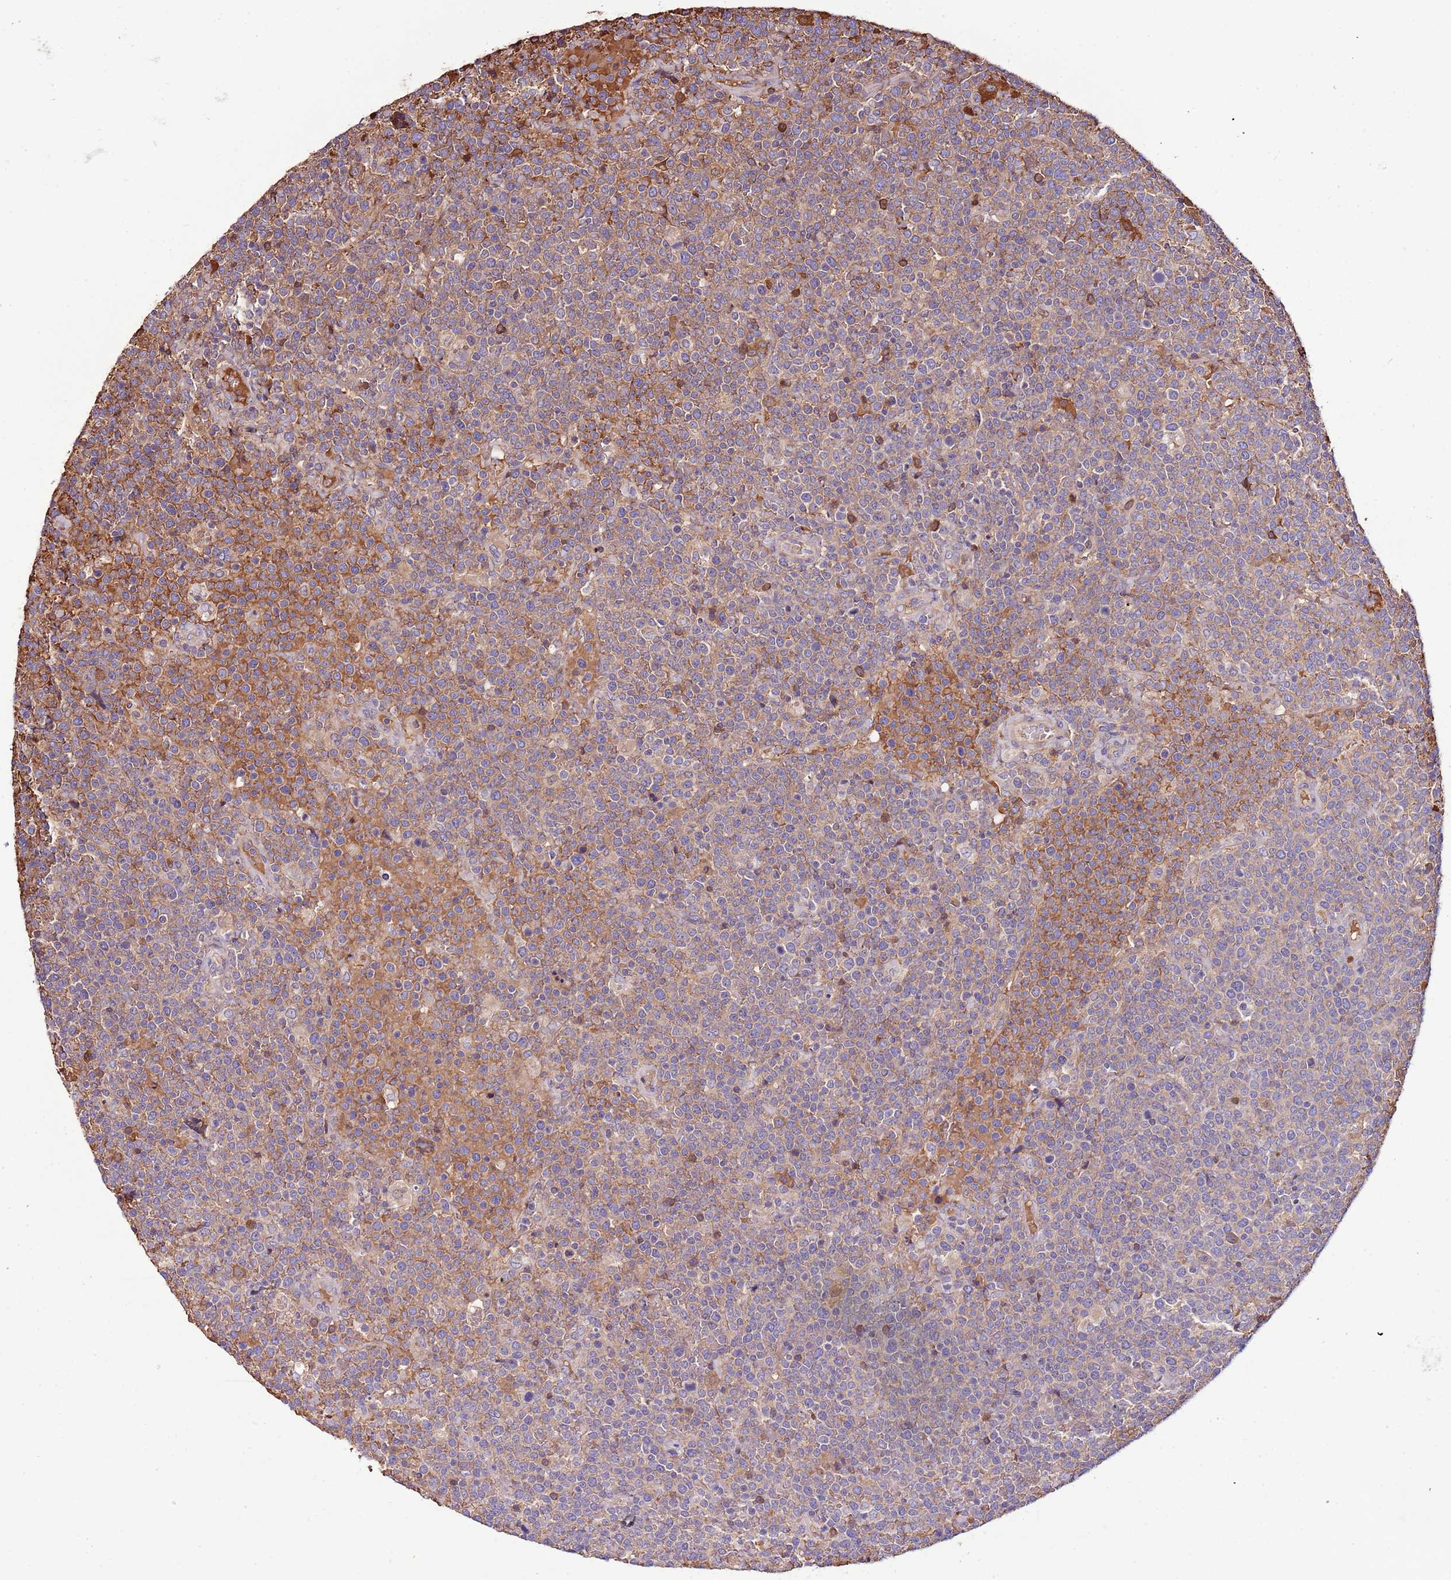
{"staining": {"intensity": "moderate", "quantity": "<25%", "location": "cytoplasmic/membranous"}, "tissue": "lymphoma", "cell_type": "Tumor cells", "image_type": "cancer", "snomed": [{"axis": "morphology", "description": "Malignant lymphoma, non-Hodgkin's type, High grade"}, {"axis": "topography", "description": "Lymph node"}], "caption": "The micrograph demonstrates a brown stain indicating the presence of a protein in the cytoplasmic/membranous of tumor cells in lymphoma.", "gene": "DENR", "patient": {"sex": "male", "age": 61}}